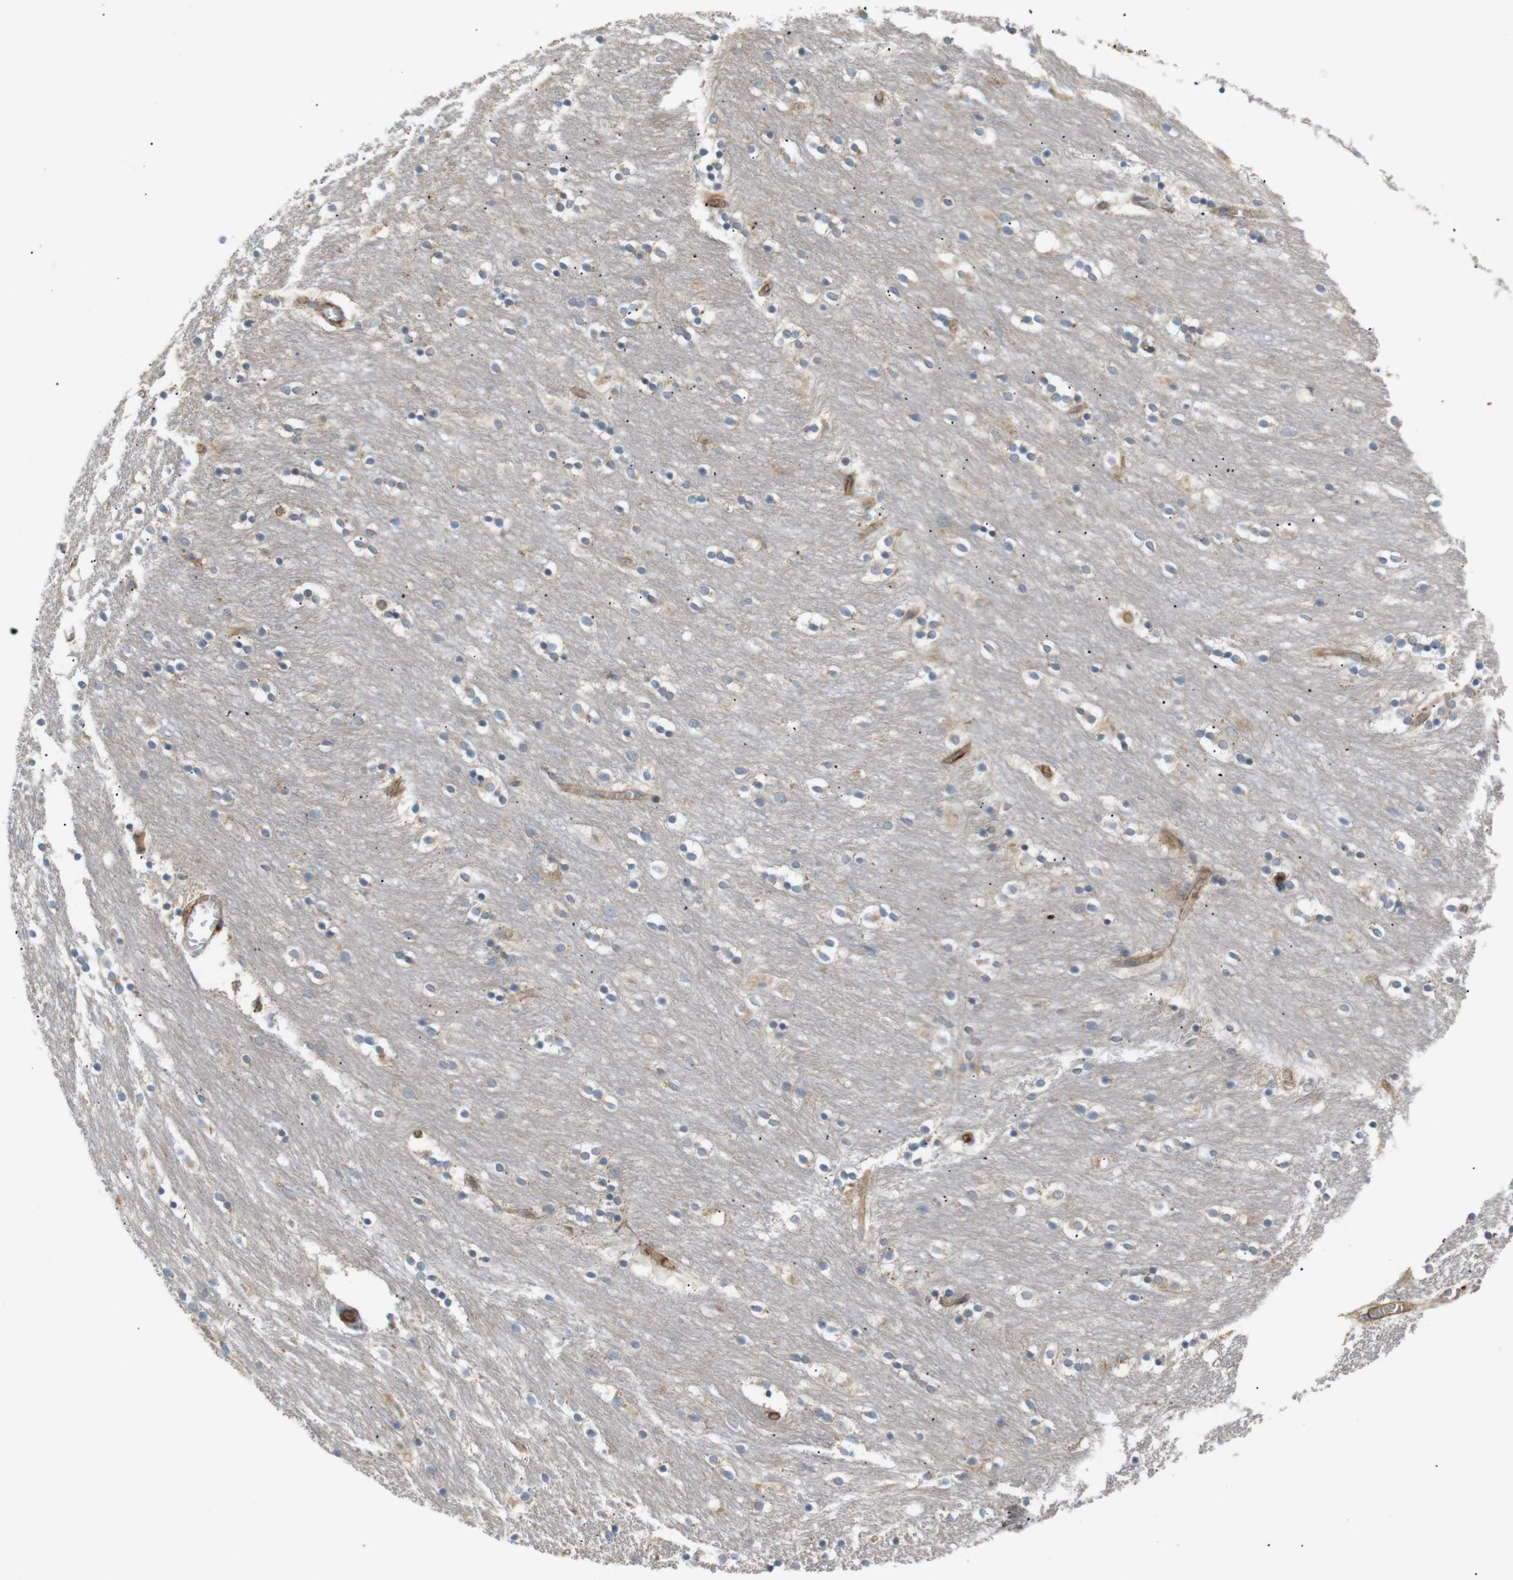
{"staining": {"intensity": "moderate", "quantity": "25%-75%", "location": "cytoplasmic/membranous"}, "tissue": "caudate", "cell_type": "Glial cells", "image_type": "normal", "snomed": [{"axis": "morphology", "description": "Normal tissue, NOS"}, {"axis": "topography", "description": "Lateral ventricle wall"}], "caption": "Immunohistochemistry (IHC) histopathology image of normal caudate: human caudate stained using immunohistochemistry reveals medium levels of moderate protein expression localized specifically in the cytoplasmic/membranous of glial cells, appearing as a cytoplasmic/membranous brown color.", "gene": "RPTOR", "patient": {"sex": "female", "age": 54}}